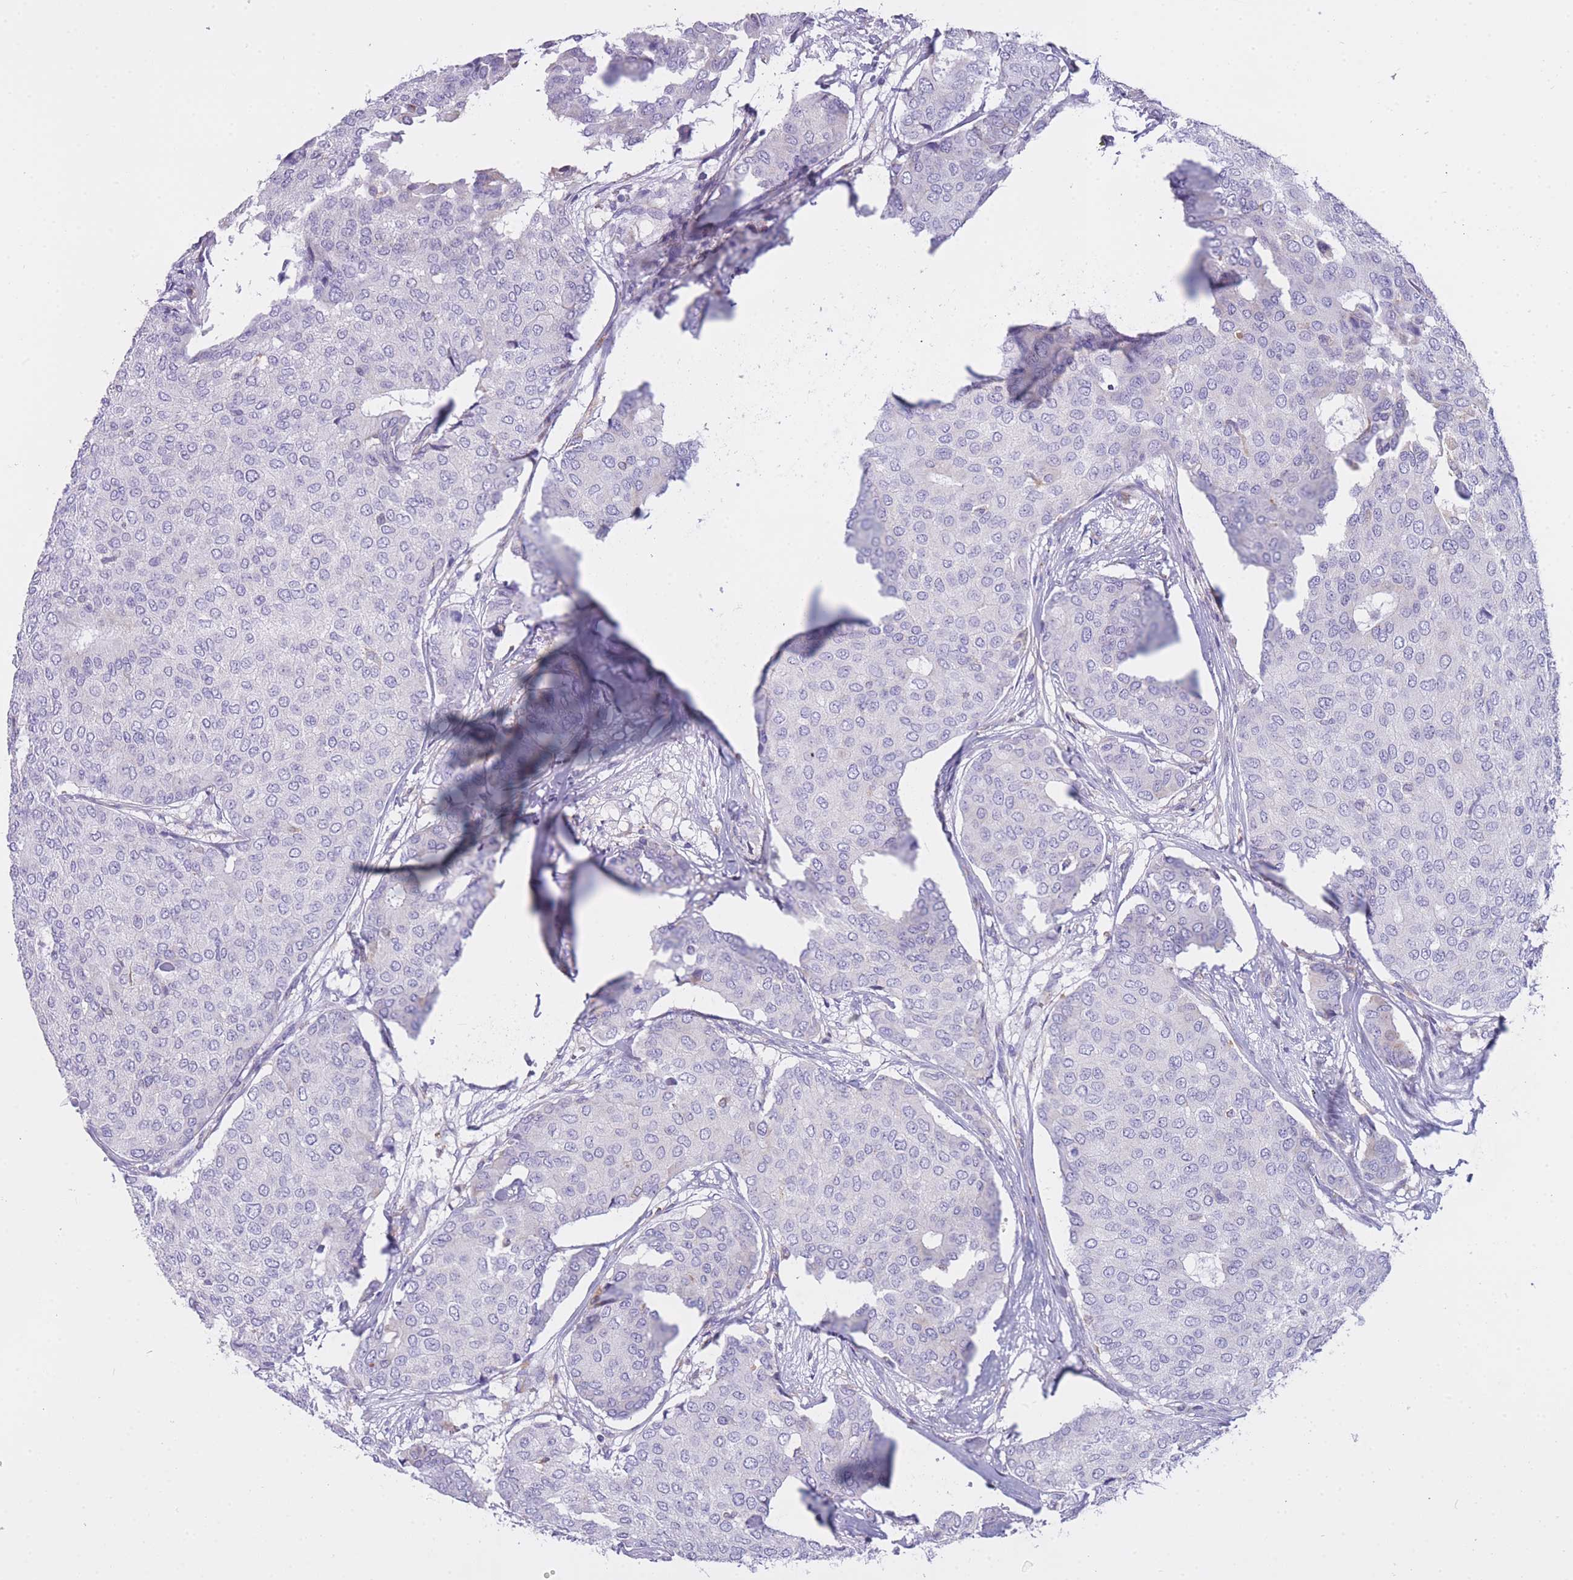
{"staining": {"intensity": "negative", "quantity": "none", "location": "none"}, "tissue": "breast cancer", "cell_type": "Tumor cells", "image_type": "cancer", "snomed": [{"axis": "morphology", "description": "Duct carcinoma"}, {"axis": "topography", "description": "Breast"}], "caption": "A micrograph of breast invasive ductal carcinoma stained for a protein shows no brown staining in tumor cells.", "gene": "ZNF662", "patient": {"sex": "female", "age": 75}}